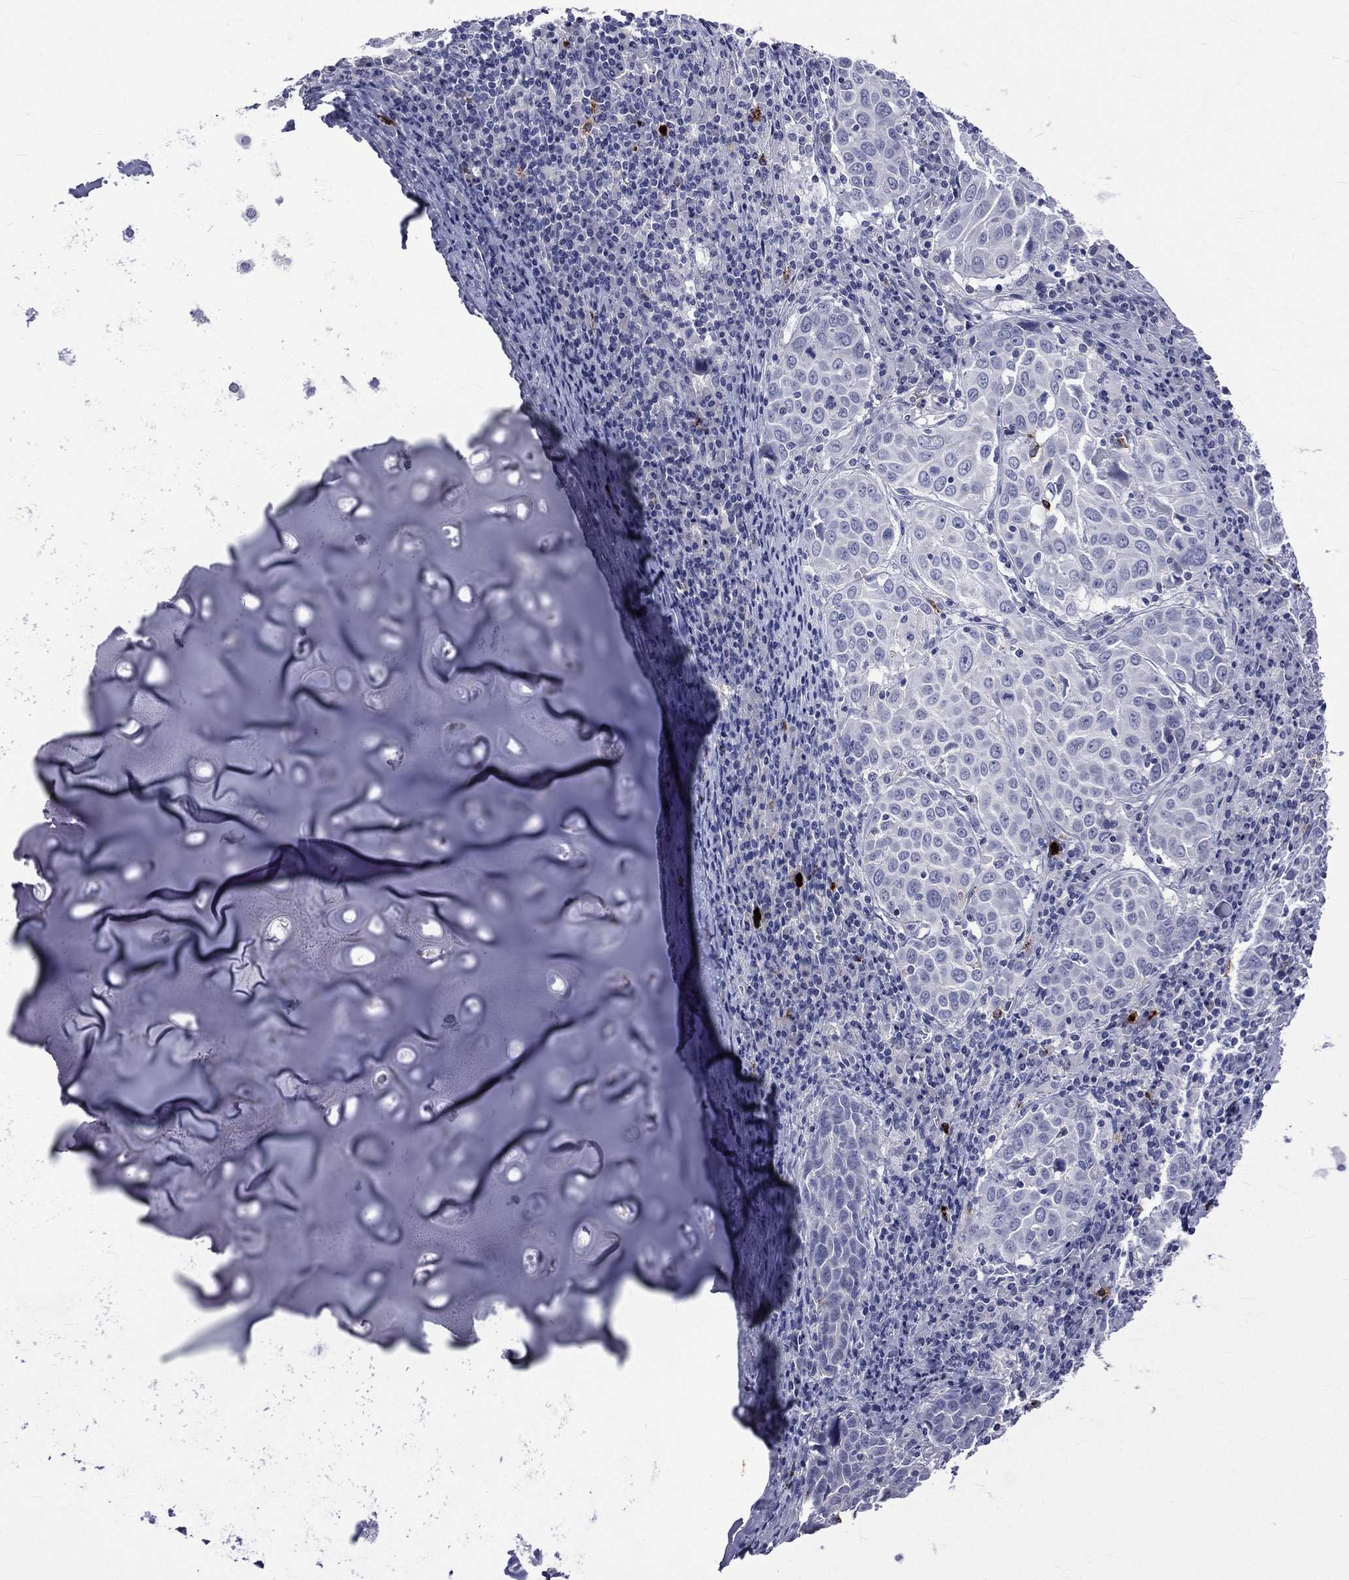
{"staining": {"intensity": "negative", "quantity": "none", "location": "none"}, "tissue": "lung cancer", "cell_type": "Tumor cells", "image_type": "cancer", "snomed": [{"axis": "morphology", "description": "Squamous cell carcinoma, NOS"}, {"axis": "topography", "description": "Lung"}], "caption": "This is an immunohistochemistry image of squamous cell carcinoma (lung). There is no staining in tumor cells.", "gene": "ELANE", "patient": {"sex": "male", "age": 57}}